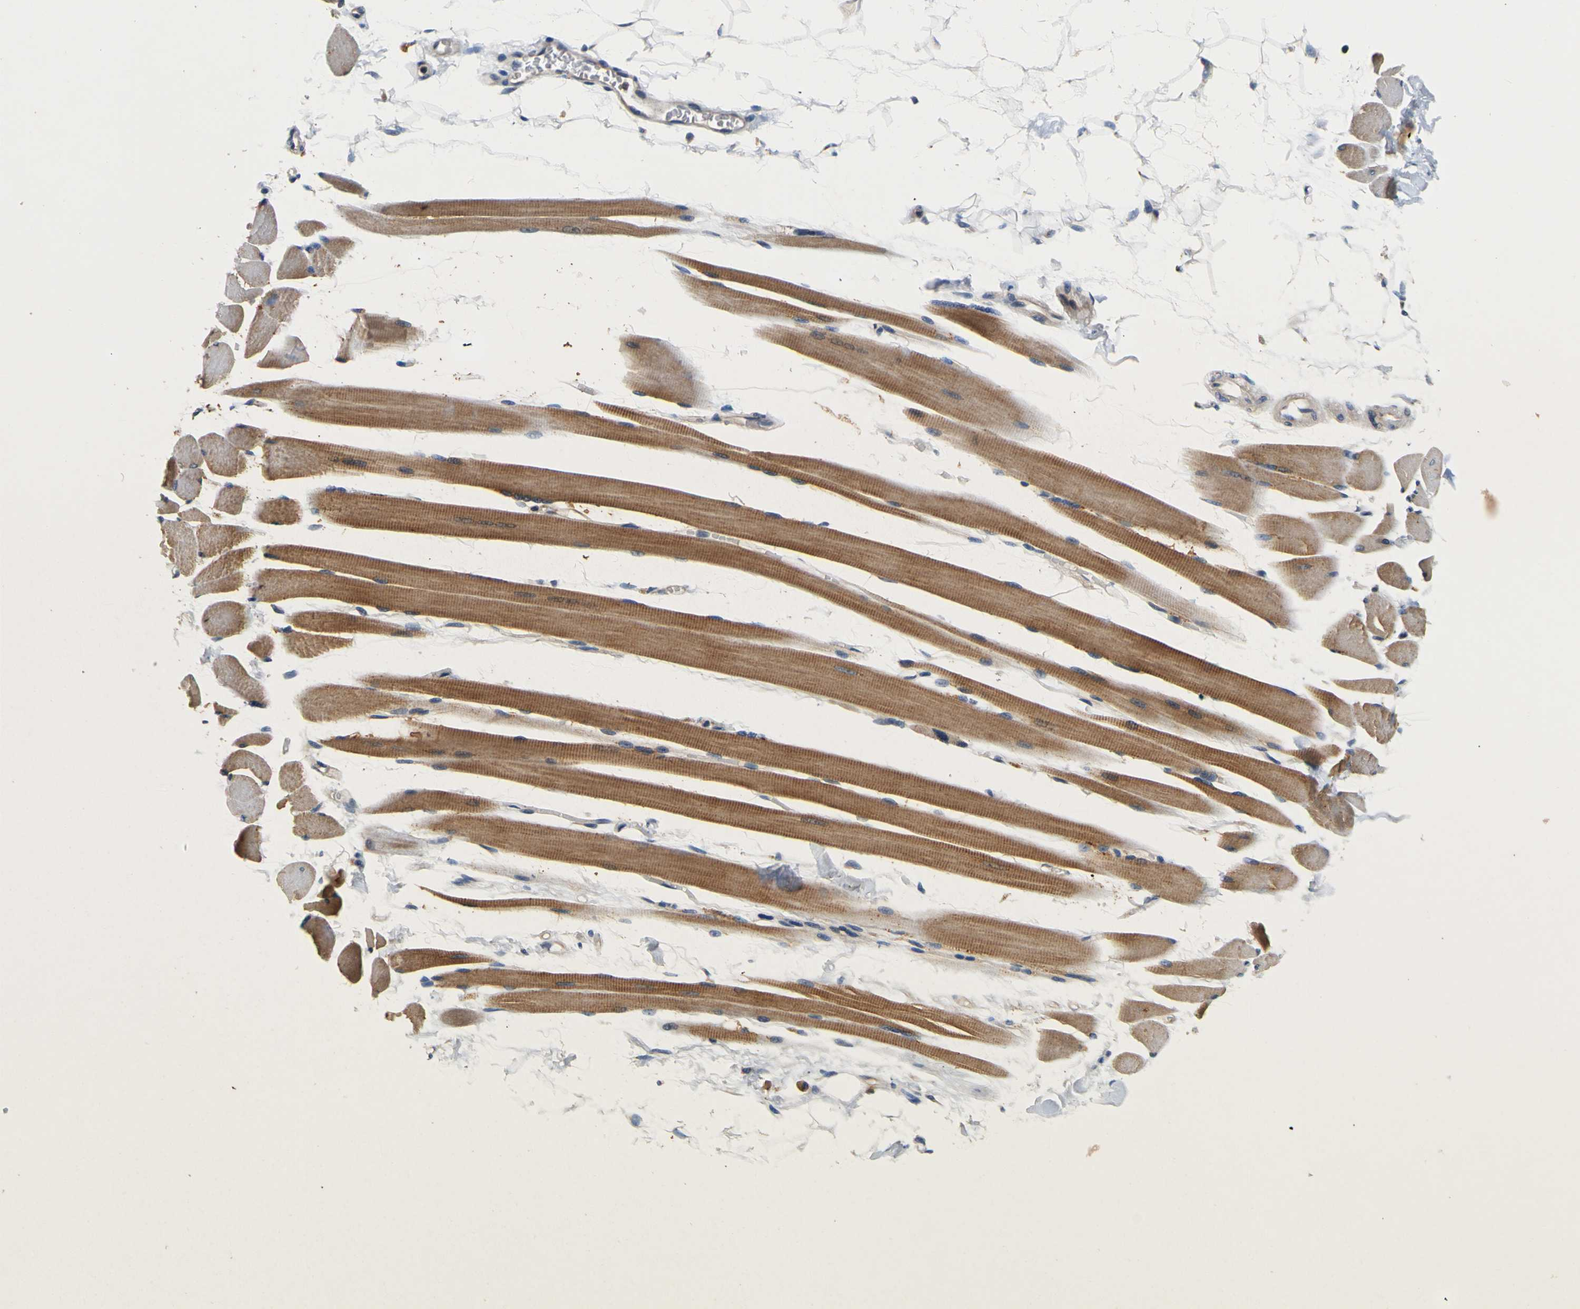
{"staining": {"intensity": "moderate", "quantity": ">75%", "location": "cytoplasmic/membranous"}, "tissue": "skeletal muscle", "cell_type": "Myocytes", "image_type": "normal", "snomed": [{"axis": "morphology", "description": "Normal tissue, NOS"}, {"axis": "topography", "description": "Skeletal muscle"}, {"axis": "topography", "description": "Oral tissue"}, {"axis": "topography", "description": "Peripheral nerve tissue"}], "caption": "Protein expression by IHC demonstrates moderate cytoplasmic/membranous expression in about >75% of myocytes in unremarkable skeletal muscle.", "gene": "TNIK", "patient": {"sex": "female", "age": 84}}